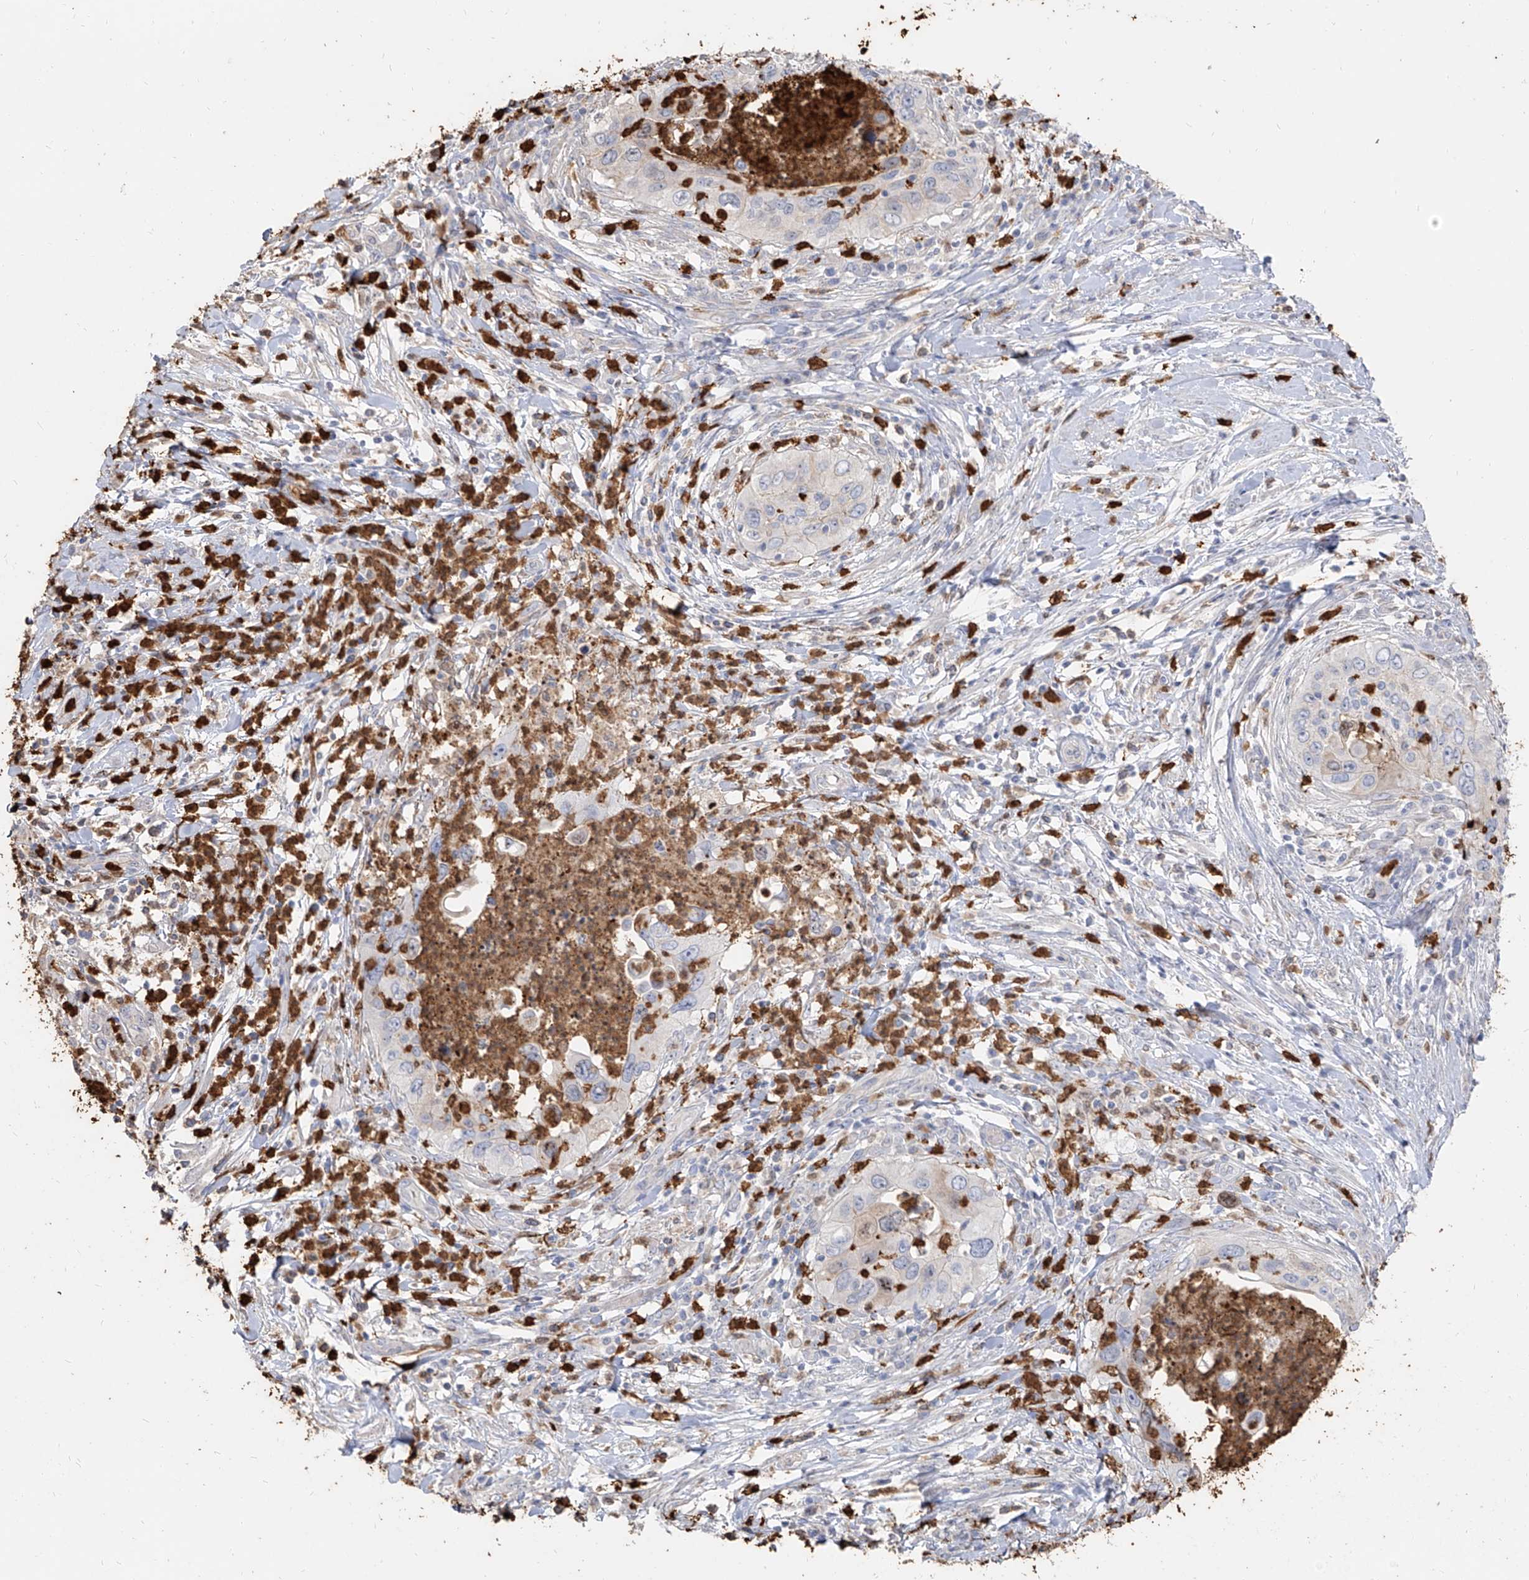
{"staining": {"intensity": "negative", "quantity": "none", "location": "none"}, "tissue": "cervical cancer", "cell_type": "Tumor cells", "image_type": "cancer", "snomed": [{"axis": "morphology", "description": "Squamous cell carcinoma, NOS"}, {"axis": "topography", "description": "Cervix"}], "caption": "Image shows no significant protein positivity in tumor cells of squamous cell carcinoma (cervical). (DAB (3,3'-diaminobenzidine) immunohistochemistry with hematoxylin counter stain).", "gene": "ZNF227", "patient": {"sex": "female", "age": 38}}